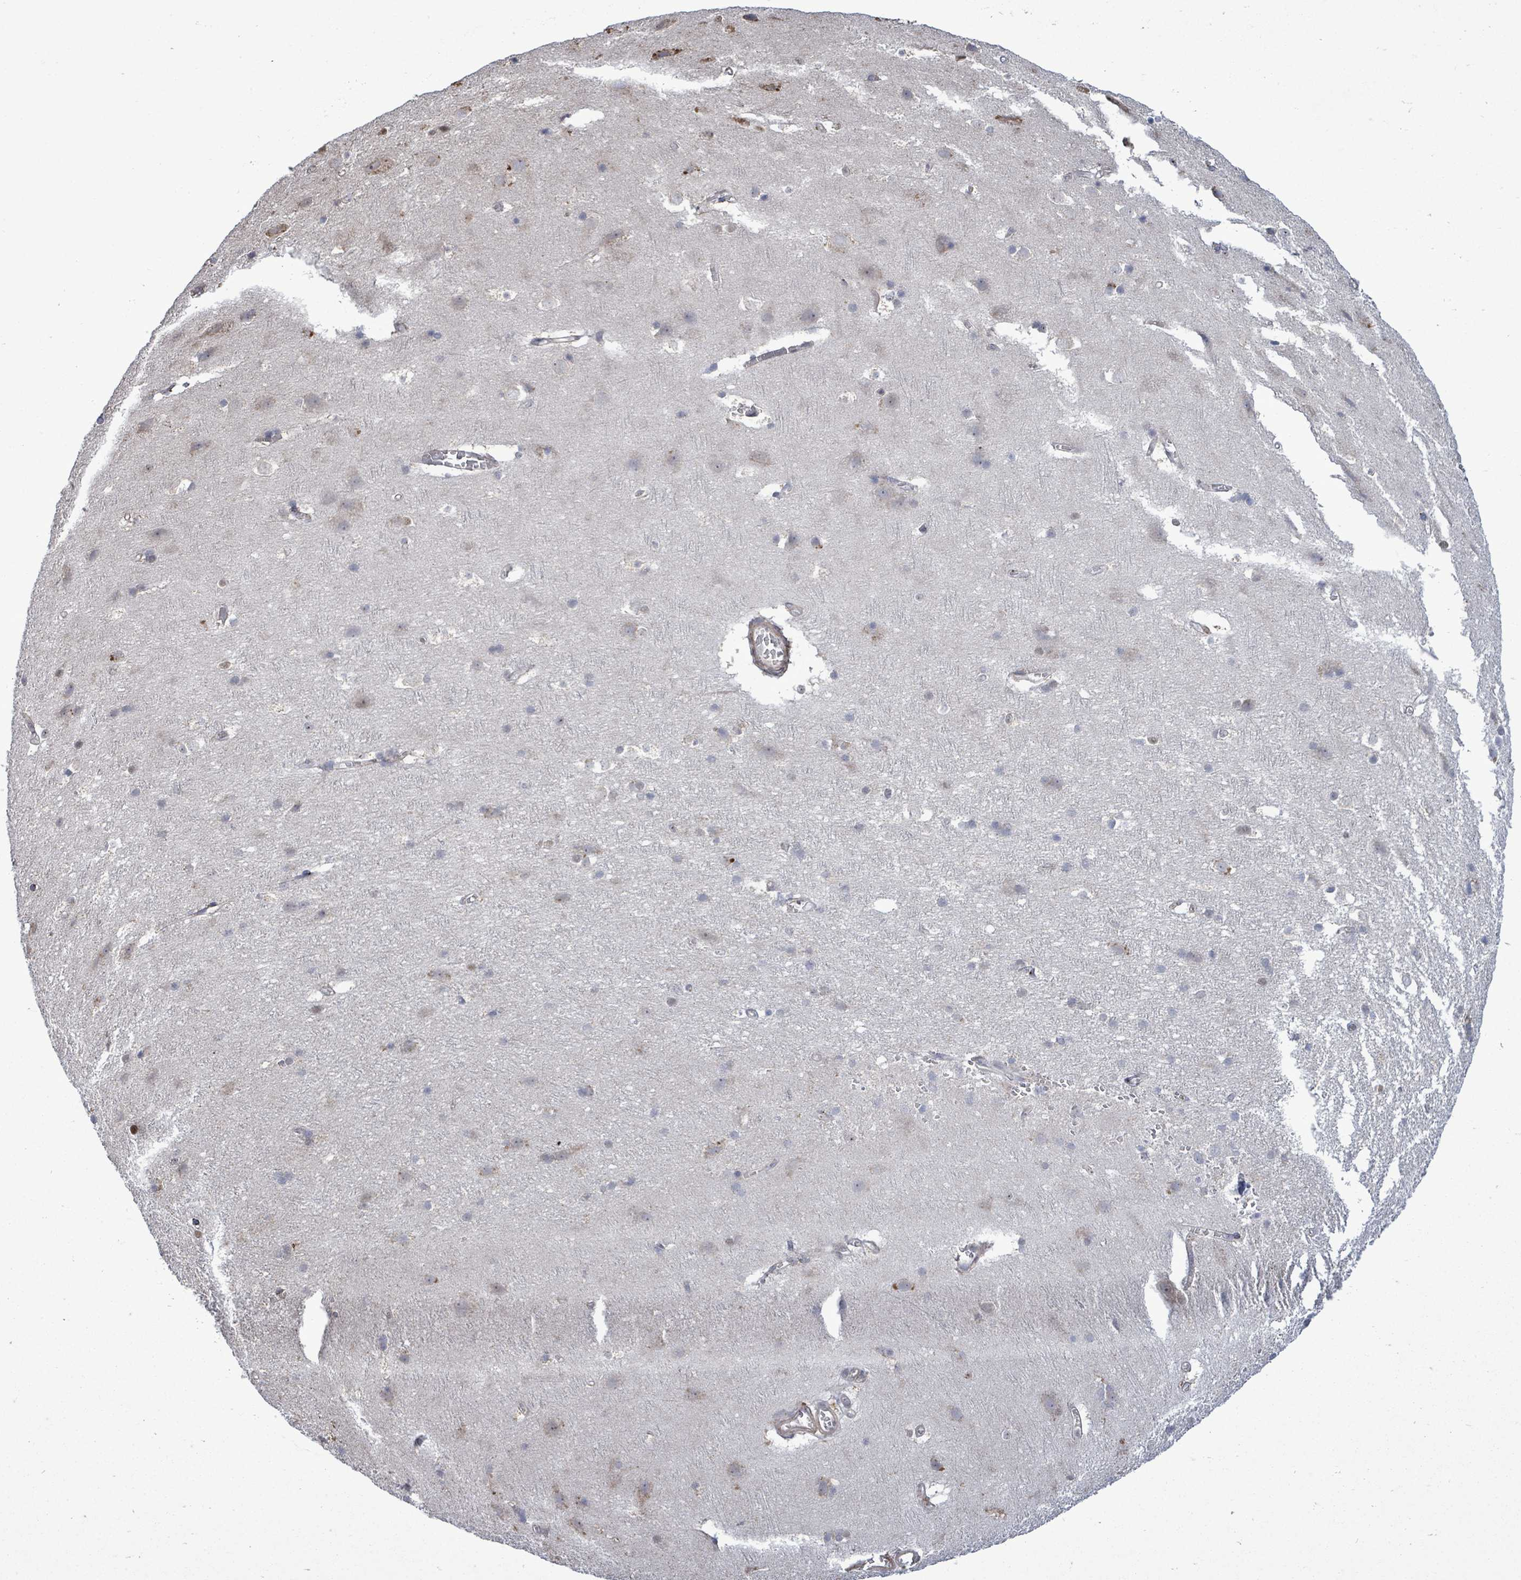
{"staining": {"intensity": "negative", "quantity": "none", "location": "none"}, "tissue": "cerebral cortex", "cell_type": "Endothelial cells", "image_type": "normal", "snomed": [{"axis": "morphology", "description": "Normal tissue, NOS"}, {"axis": "topography", "description": "Cerebral cortex"}], "caption": "IHC image of benign cerebral cortex: cerebral cortex stained with DAB (3,3'-diaminobenzidine) reveals no significant protein positivity in endothelial cells. (Brightfield microscopy of DAB IHC at high magnification).", "gene": "PAPSS1", "patient": {"sex": "male", "age": 54}}